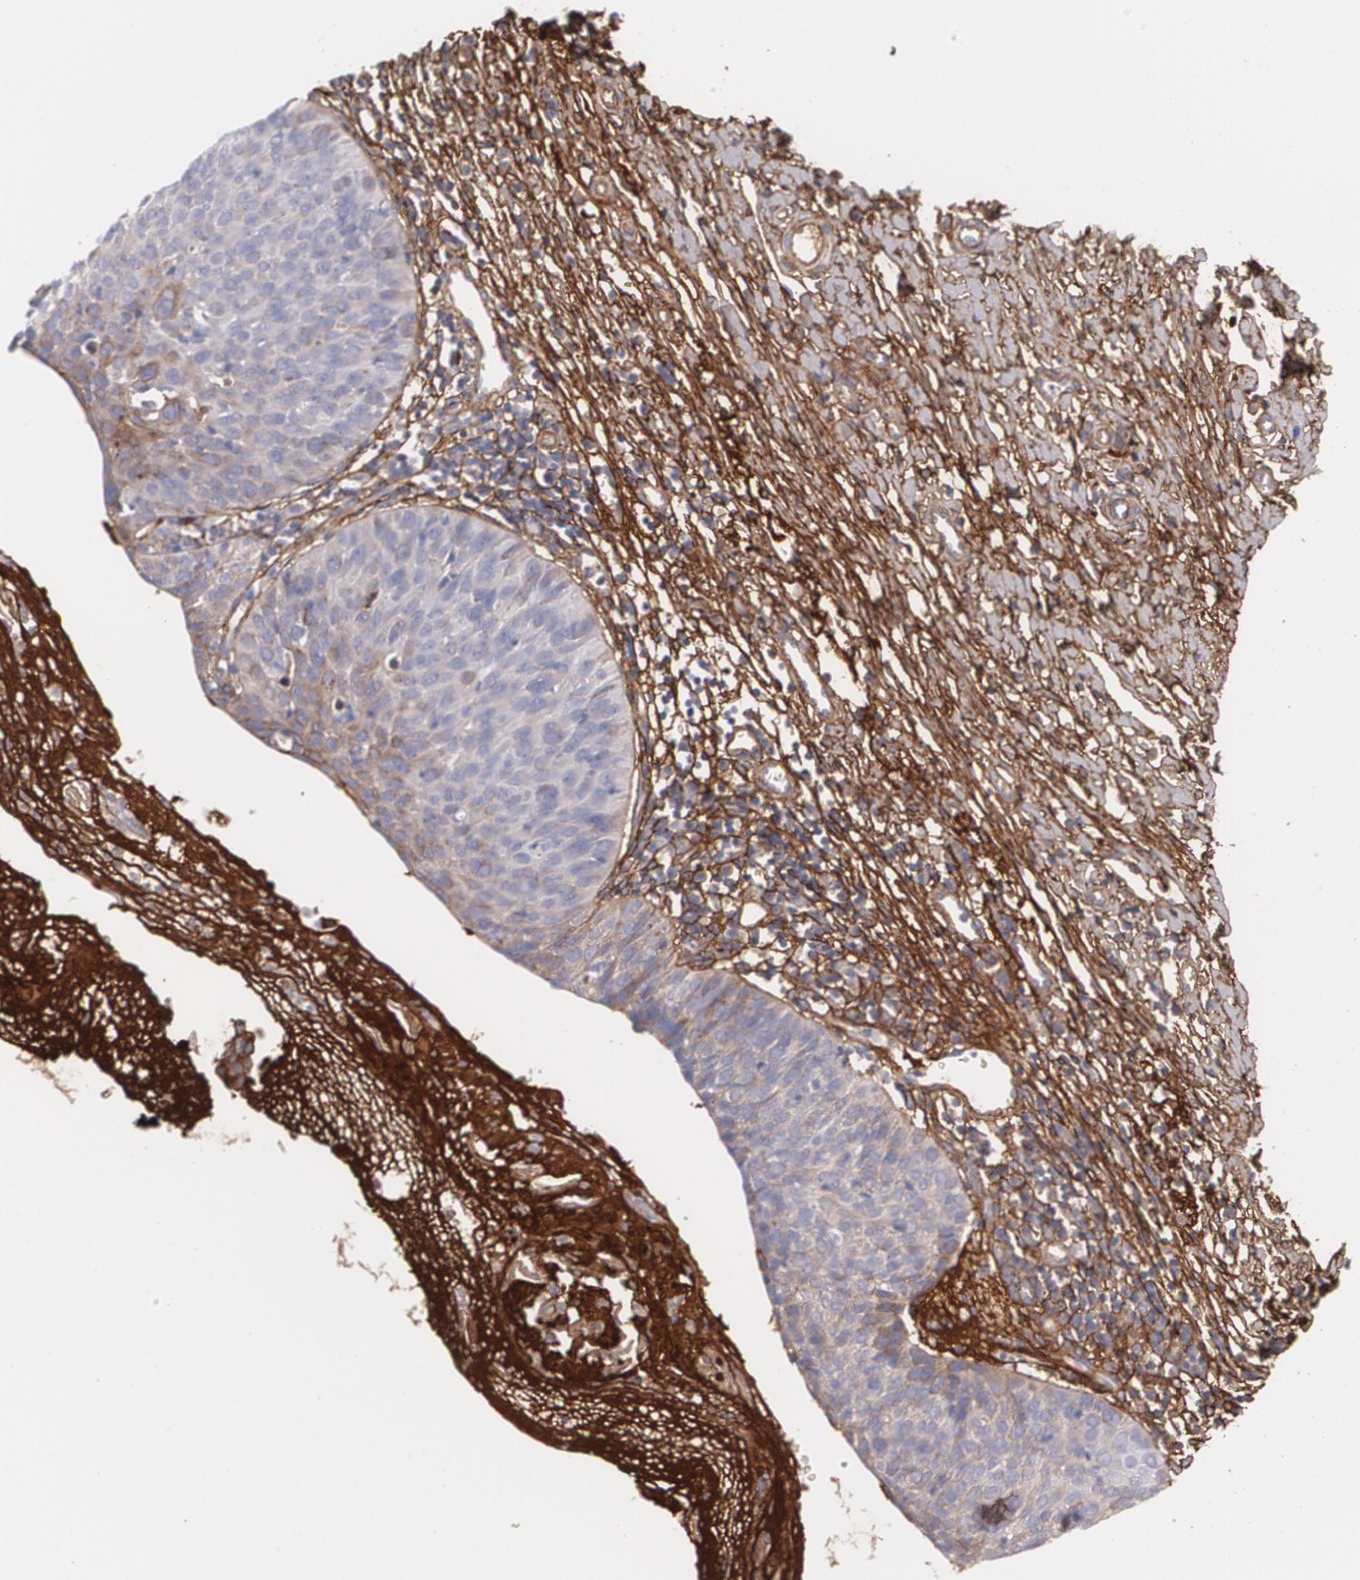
{"staining": {"intensity": "weak", "quantity": "25%-75%", "location": "cytoplasmic/membranous"}, "tissue": "cervical cancer", "cell_type": "Tumor cells", "image_type": "cancer", "snomed": [{"axis": "morphology", "description": "Normal tissue, NOS"}, {"axis": "morphology", "description": "Squamous cell carcinoma, NOS"}, {"axis": "topography", "description": "Cervix"}], "caption": "IHC staining of cervical cancer, which displays low levels of weak cytoplasmic/membranous staining in approximately 25%-75% of tumor cells indicating weak cytoplasmic/membranous protein expression. The staining was performed using DAB (brown) for protein detection and nuclei were counterstained in hematoxylin (blue).", "gene": "FBLN1", "patient": {"sex": "female", "age": 39}}